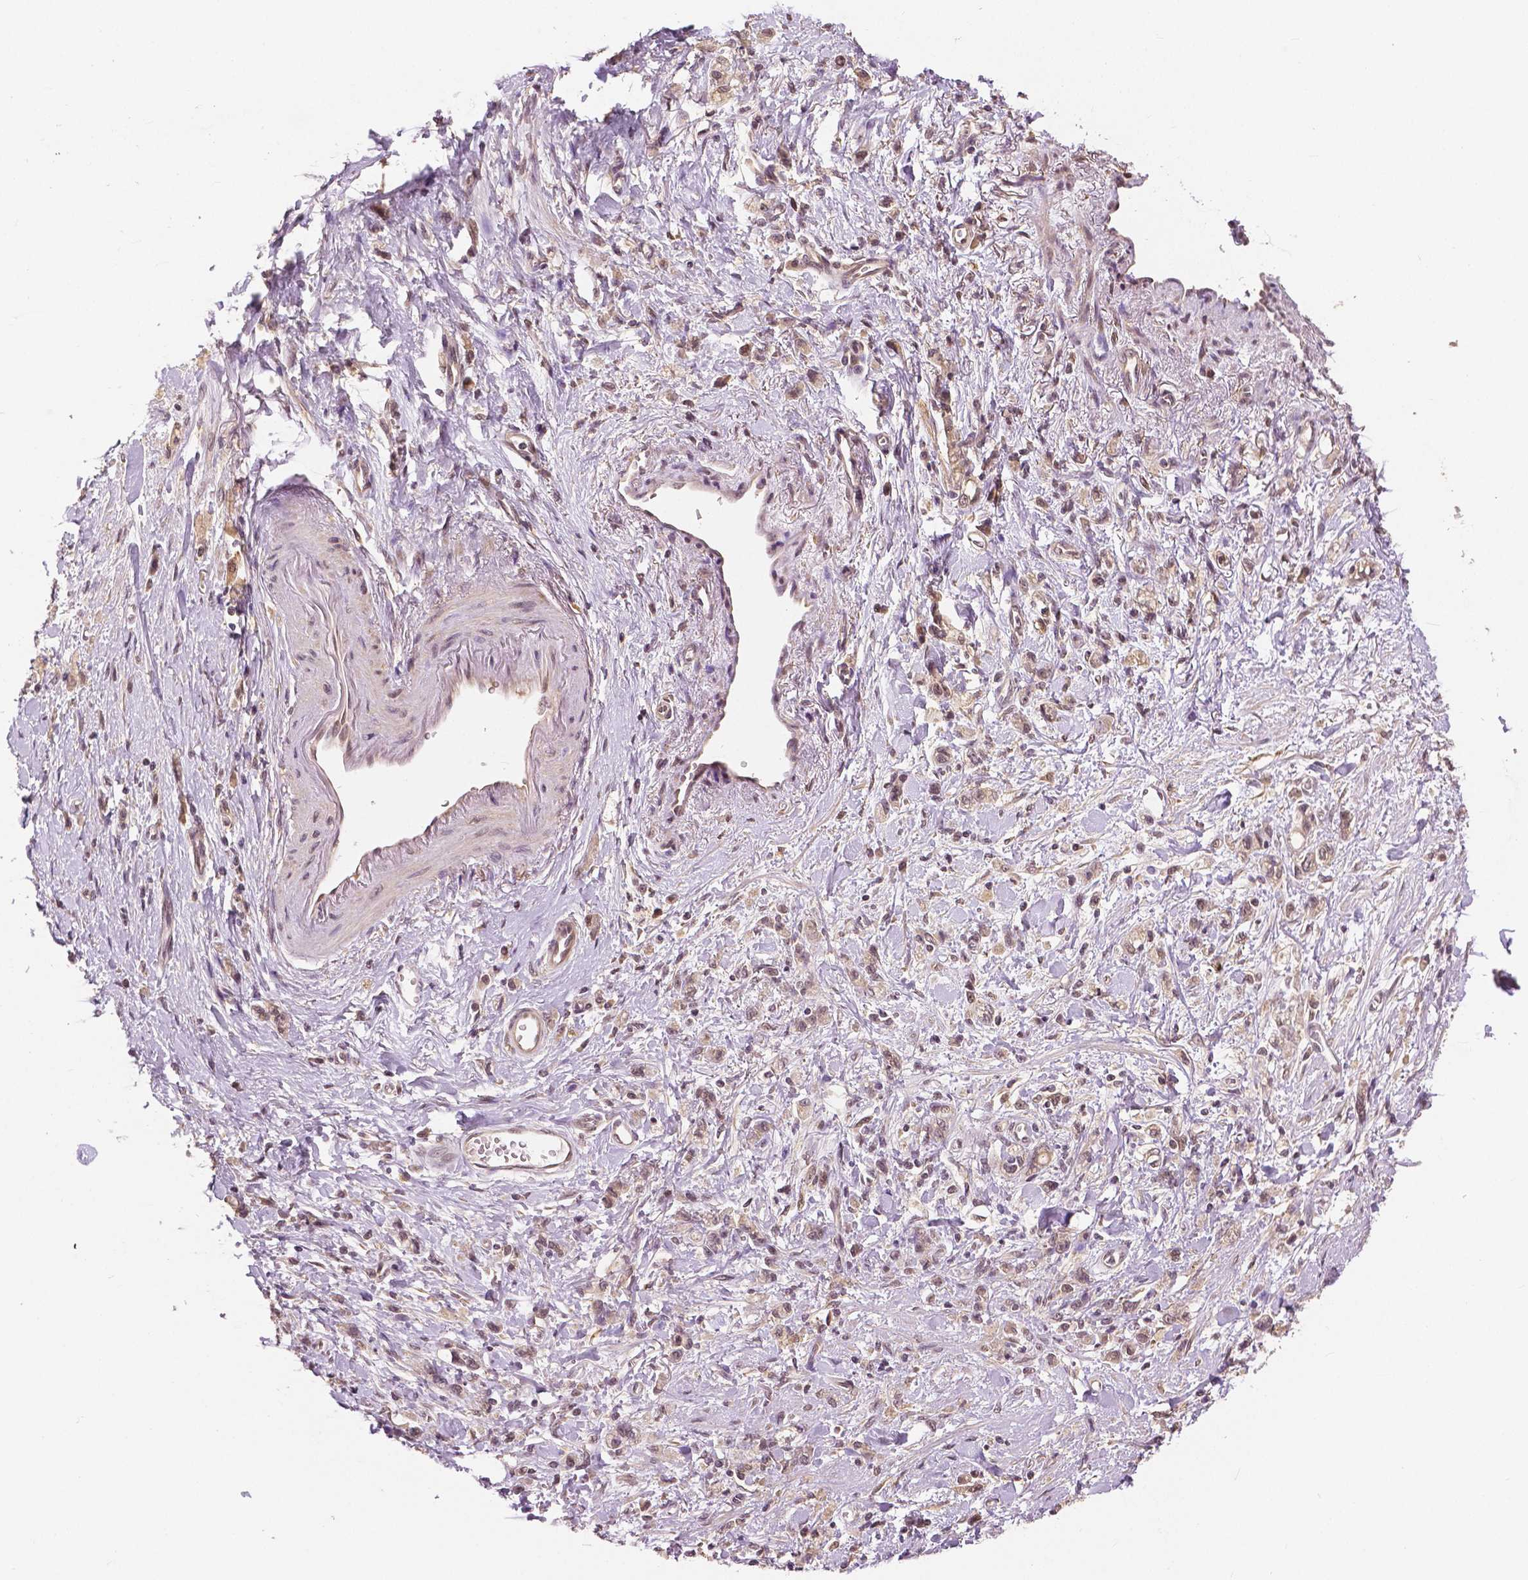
{"staining": {"intensity": "weak", "quantity": ">75%", "location": "nuclear"}, "tissue": "stomach cancer", "cell_type": "Tumor cells", "image_type": "cancer", "snomed": [{"axis": "morphology", "description": "Adenocarcinoma, NOS"}, {"axis": "topography", "description": "Stomach"}], "caption": "Immunohistochemistry (IHC) photomicrograph of human stomach cancer (adenocarcinoma) stained for a protein (brown), which demonstrates low levels of weak nuclear staining in about >75% of tumor cells.", "gene": "MAP1LC3B", "patient": {"sex": "male", "age": 77}}